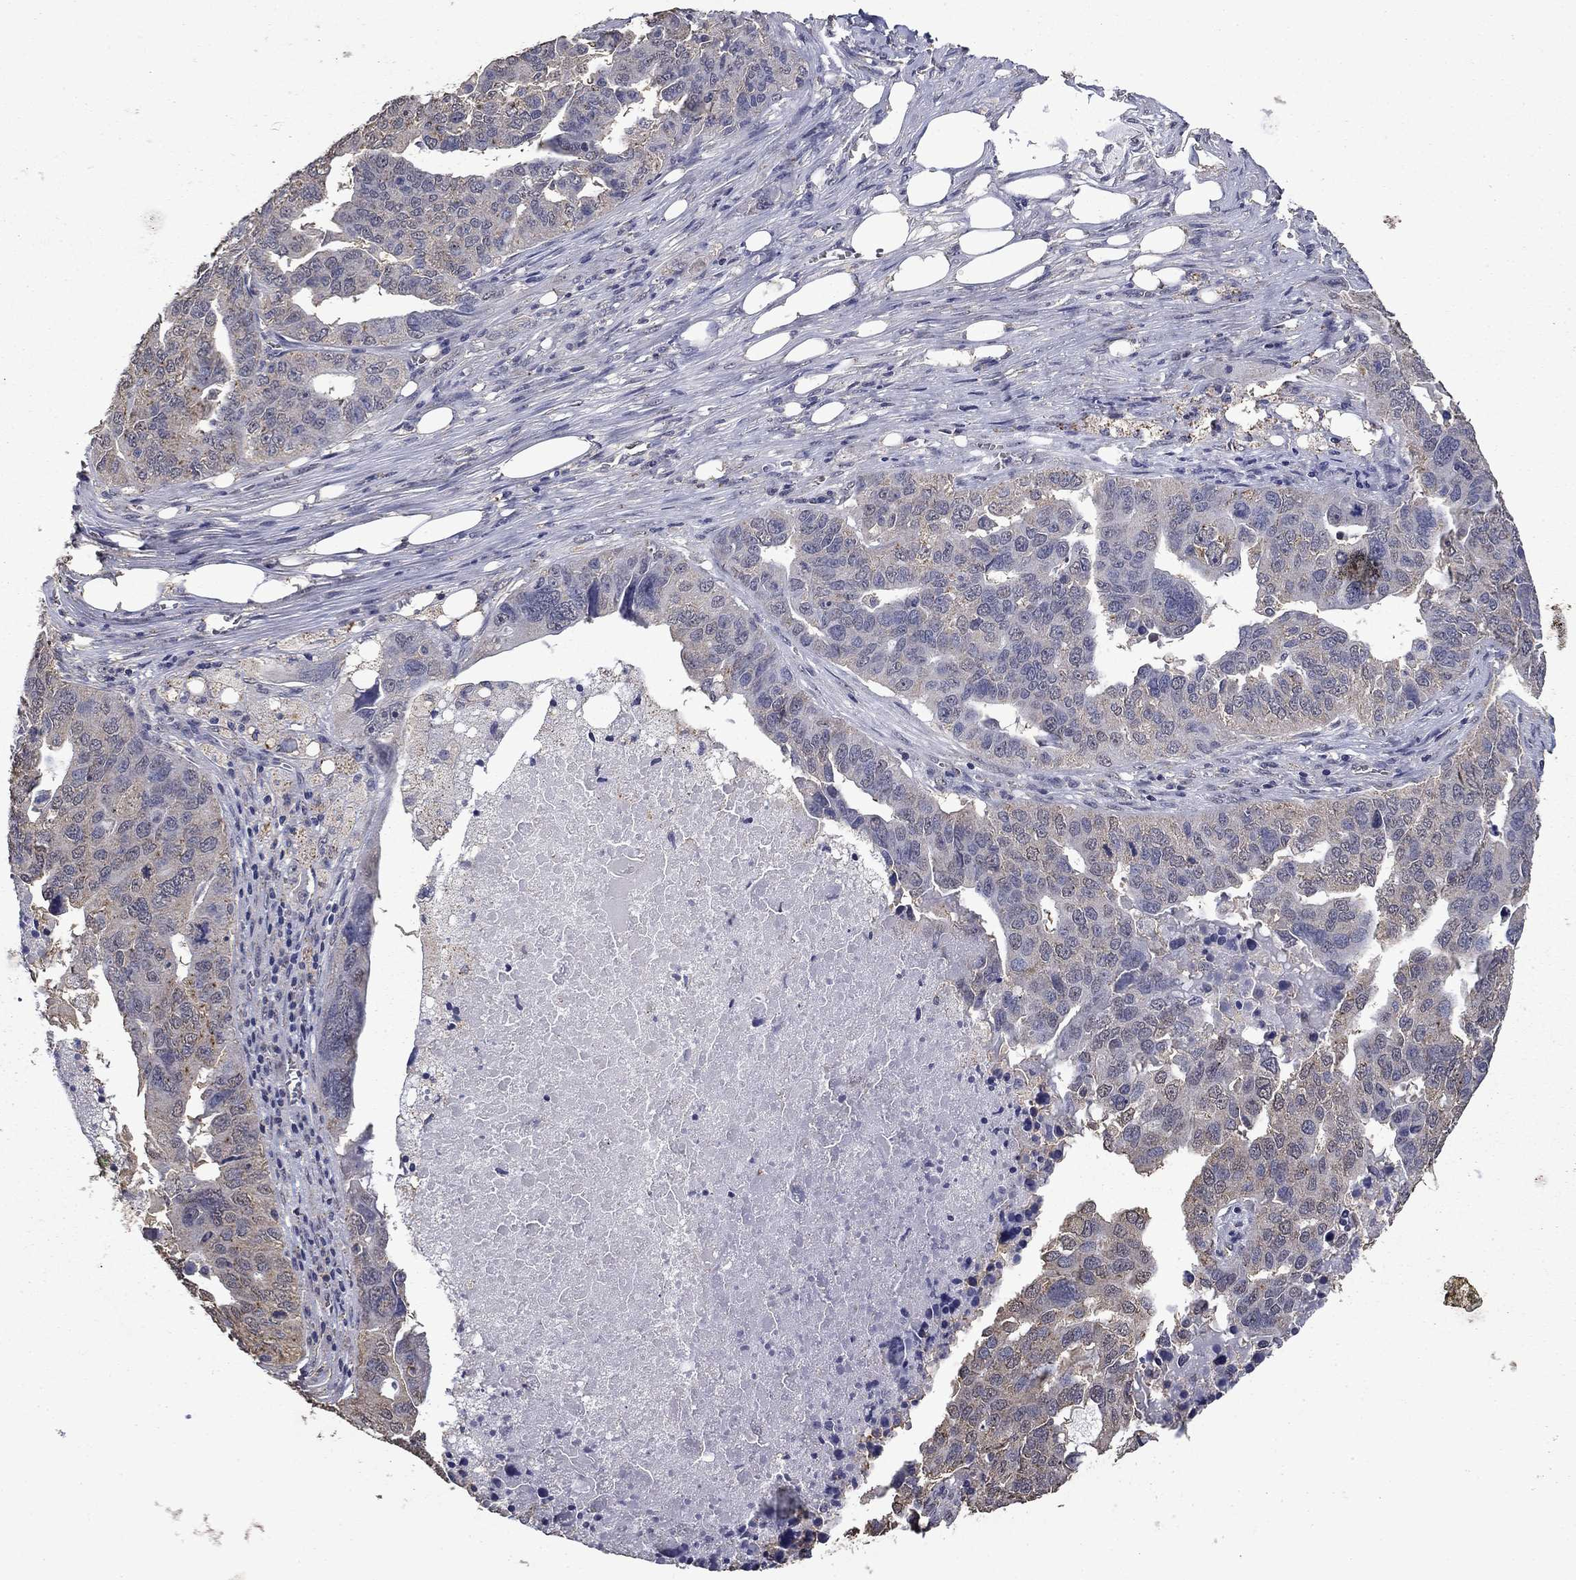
{"staining": {"intensity": "negative", "quantity": "none", "location": "none"}, "tissue": "ovarian cancer", "cell_type": "Tumor cells", "image_type": "cancer", "snomed": [{"axis": "morphology", "description": "Carcinoma, endometroid"}, {"axis": "topography", "description": "Soft tissue"}, {"axis": "topography", "description": "Ovary"}], "caption": "The immunohistochemistry micrograph has no significant positivity in tumor cells of endometroid carcinoma (ovarian) tissue. (DAB (3,3'-diaminobenzidine) immunohistochemistry with hematoxylin counter stain).", "gene": "MFAP3L", "patient": {"sex": "female", "age": 52}}